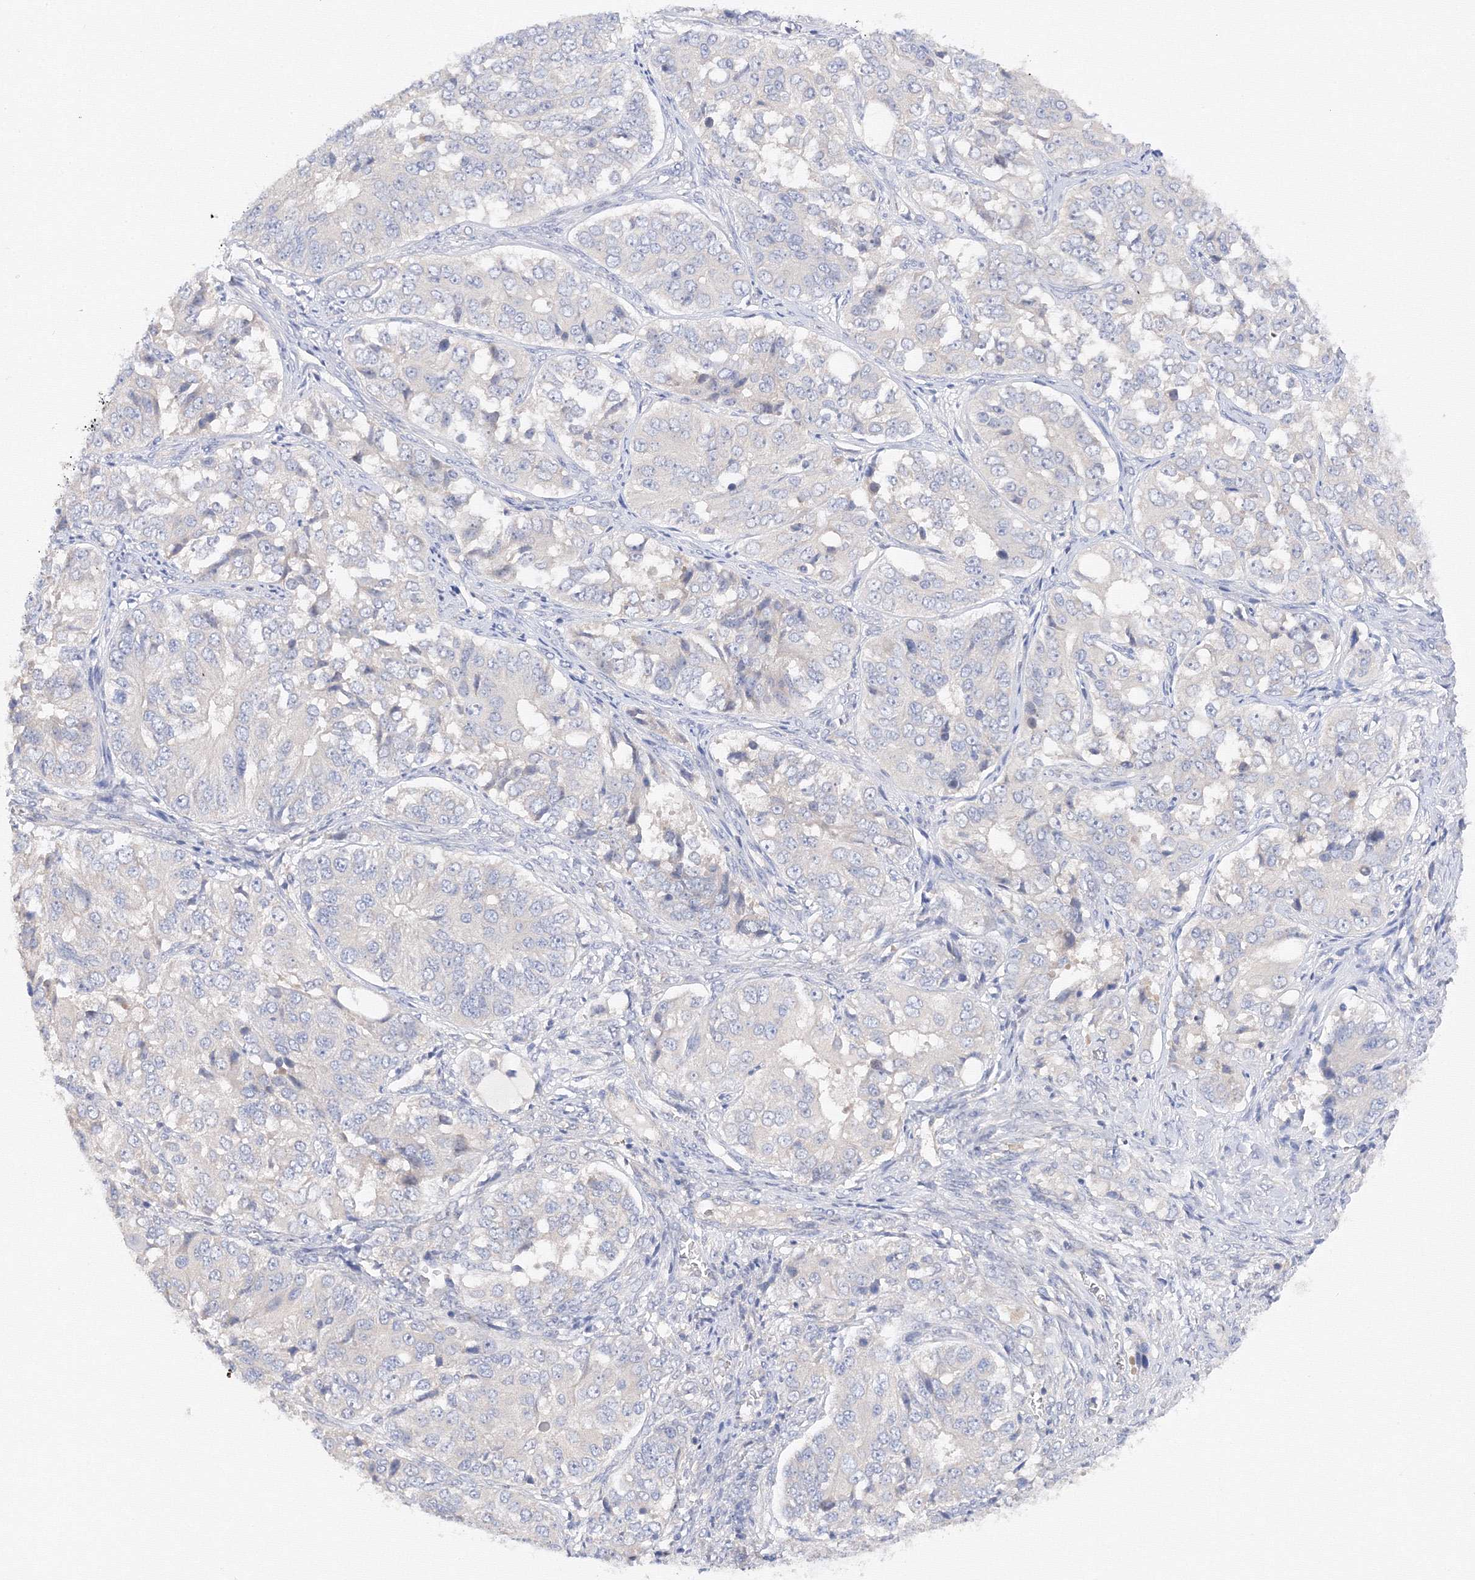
{"staining": {"intensity": "negative", "quantity": "none", "location": "none"}, "tissue": "ovarian cancer", "cell_type": "Tumor cells", "image_type": "cancer", "snomed": [{"axis": "morphology", "description": "Carcinoma, endometroid"}, {"axis": "topography", "description": "Ovary"}], "caption": "High power microscopy image of an immunohistochemistry image of ovarian cancer (endometroid carcinoma), revealing no significant positivity in tumor cells. Brightfield microscopy of immunohistochemistry stained with DAB (brown) and hematoxylin (blue), captured at high magnification.", "gene": "DIS3L2", "patient": {"sex": "female", "age": 51}}